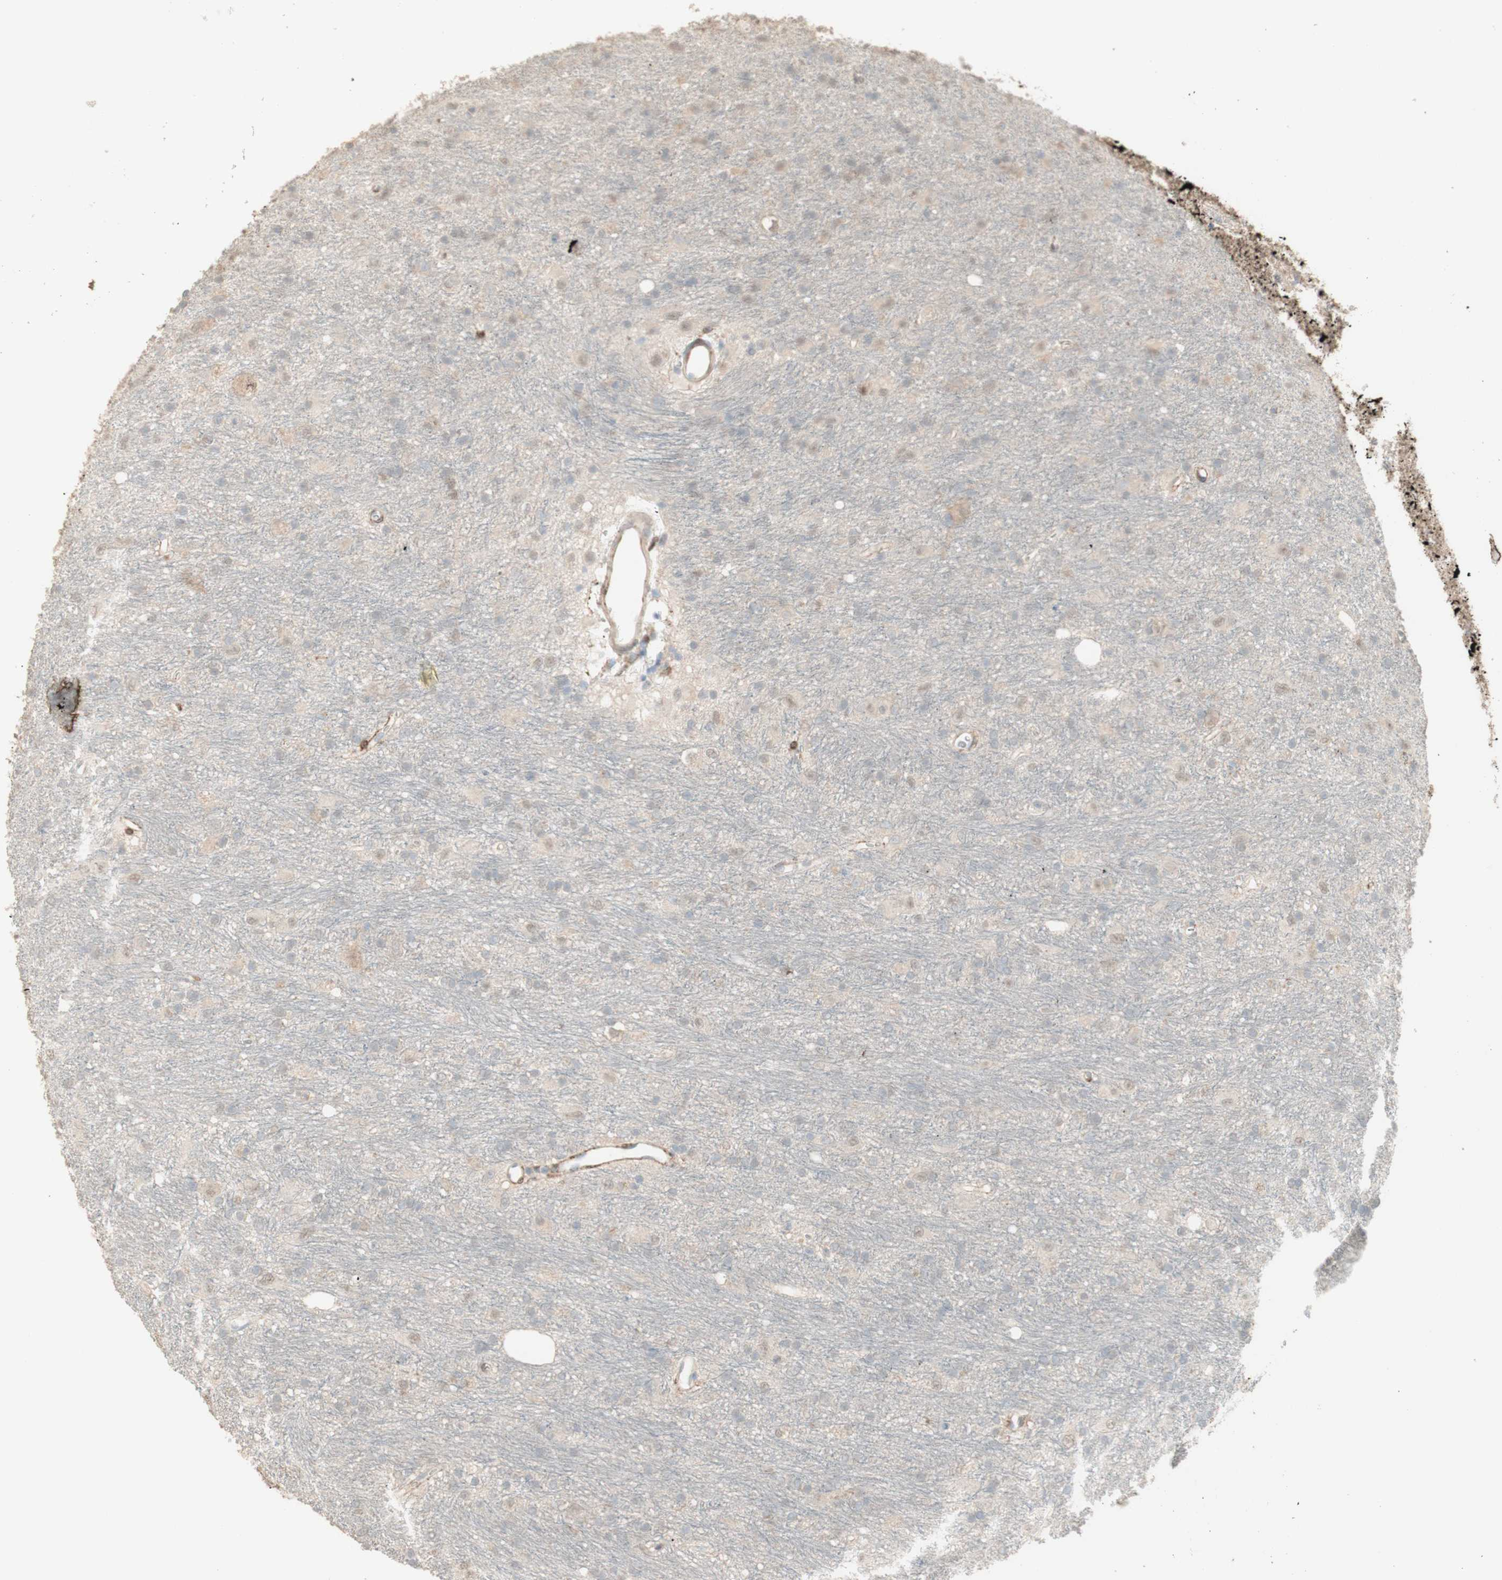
{"staining": {"intensity": "negative", "quantity": "none", "location": "none"}, "tissue": "glioma", "cell_type": "Tumor cells", "image_type": "cancer", "snomed": [{"axis": "morphology", "description": "Glioma, malignant, Low grade"}, {"axis": "topography", "description": "Brain"}], "caption": "This image is of malignant glioma (low-grade) stained with IHC to label a protein in brown with the nuclei are counter-stained blue. There is no expression in tumor cells.", "gene": "MUC3A", "patient": {"sex": "male", "age": 77}}